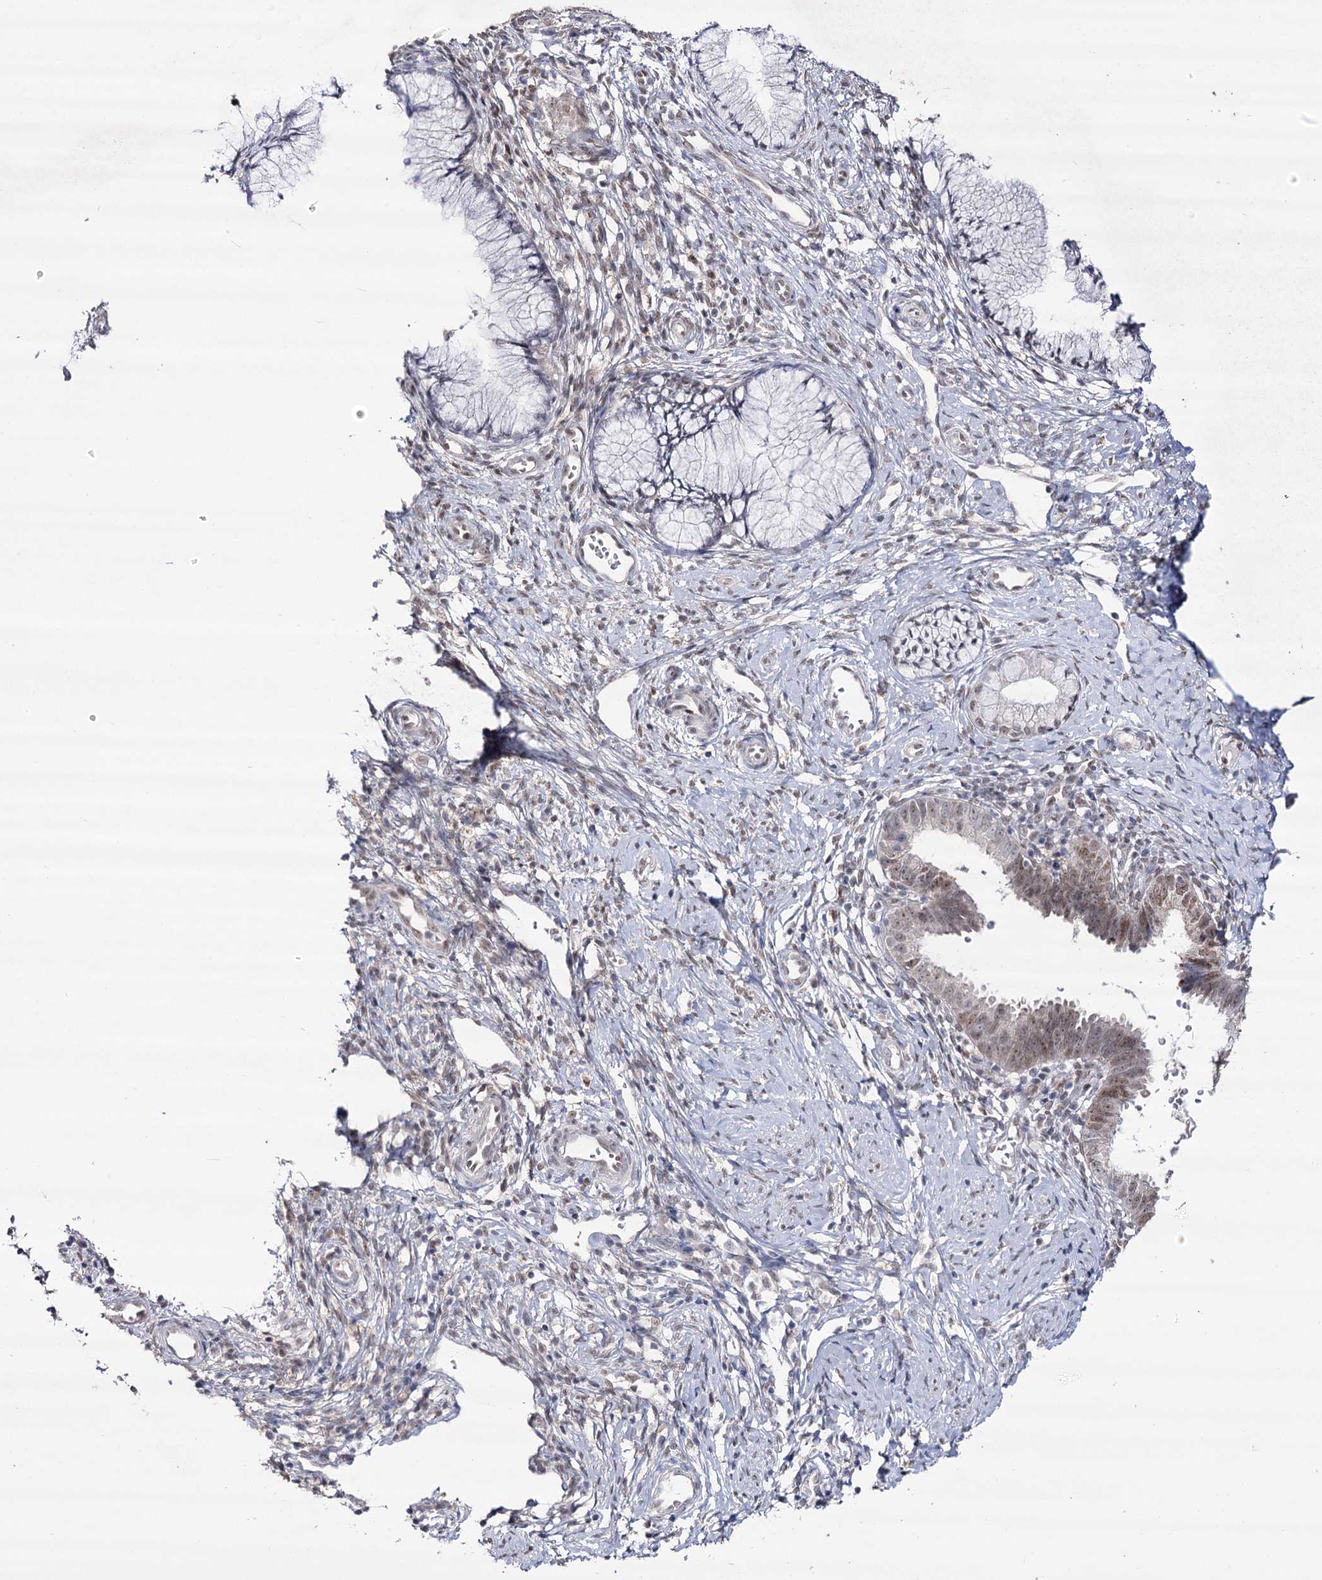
{"staining": {"intensity": "moderate", "quantity": "<25%", "location": "nuclear"}, "tissue": "cervical cancer", "cell_type": "Tumor cells", "image_type": "cancer", "snomed": [{"axis": "morphology", "description": "Adenocarcinoma, NOS"}, {"axis": "topography", "description": "Cervix"}], "caption": "Tumor cells display low levels of moderate nuclear expression in about <25% of cells in cervical adenocarcinoma.", "gene": "VGLL4", "patient": {"sex": "female", "age": 36}}